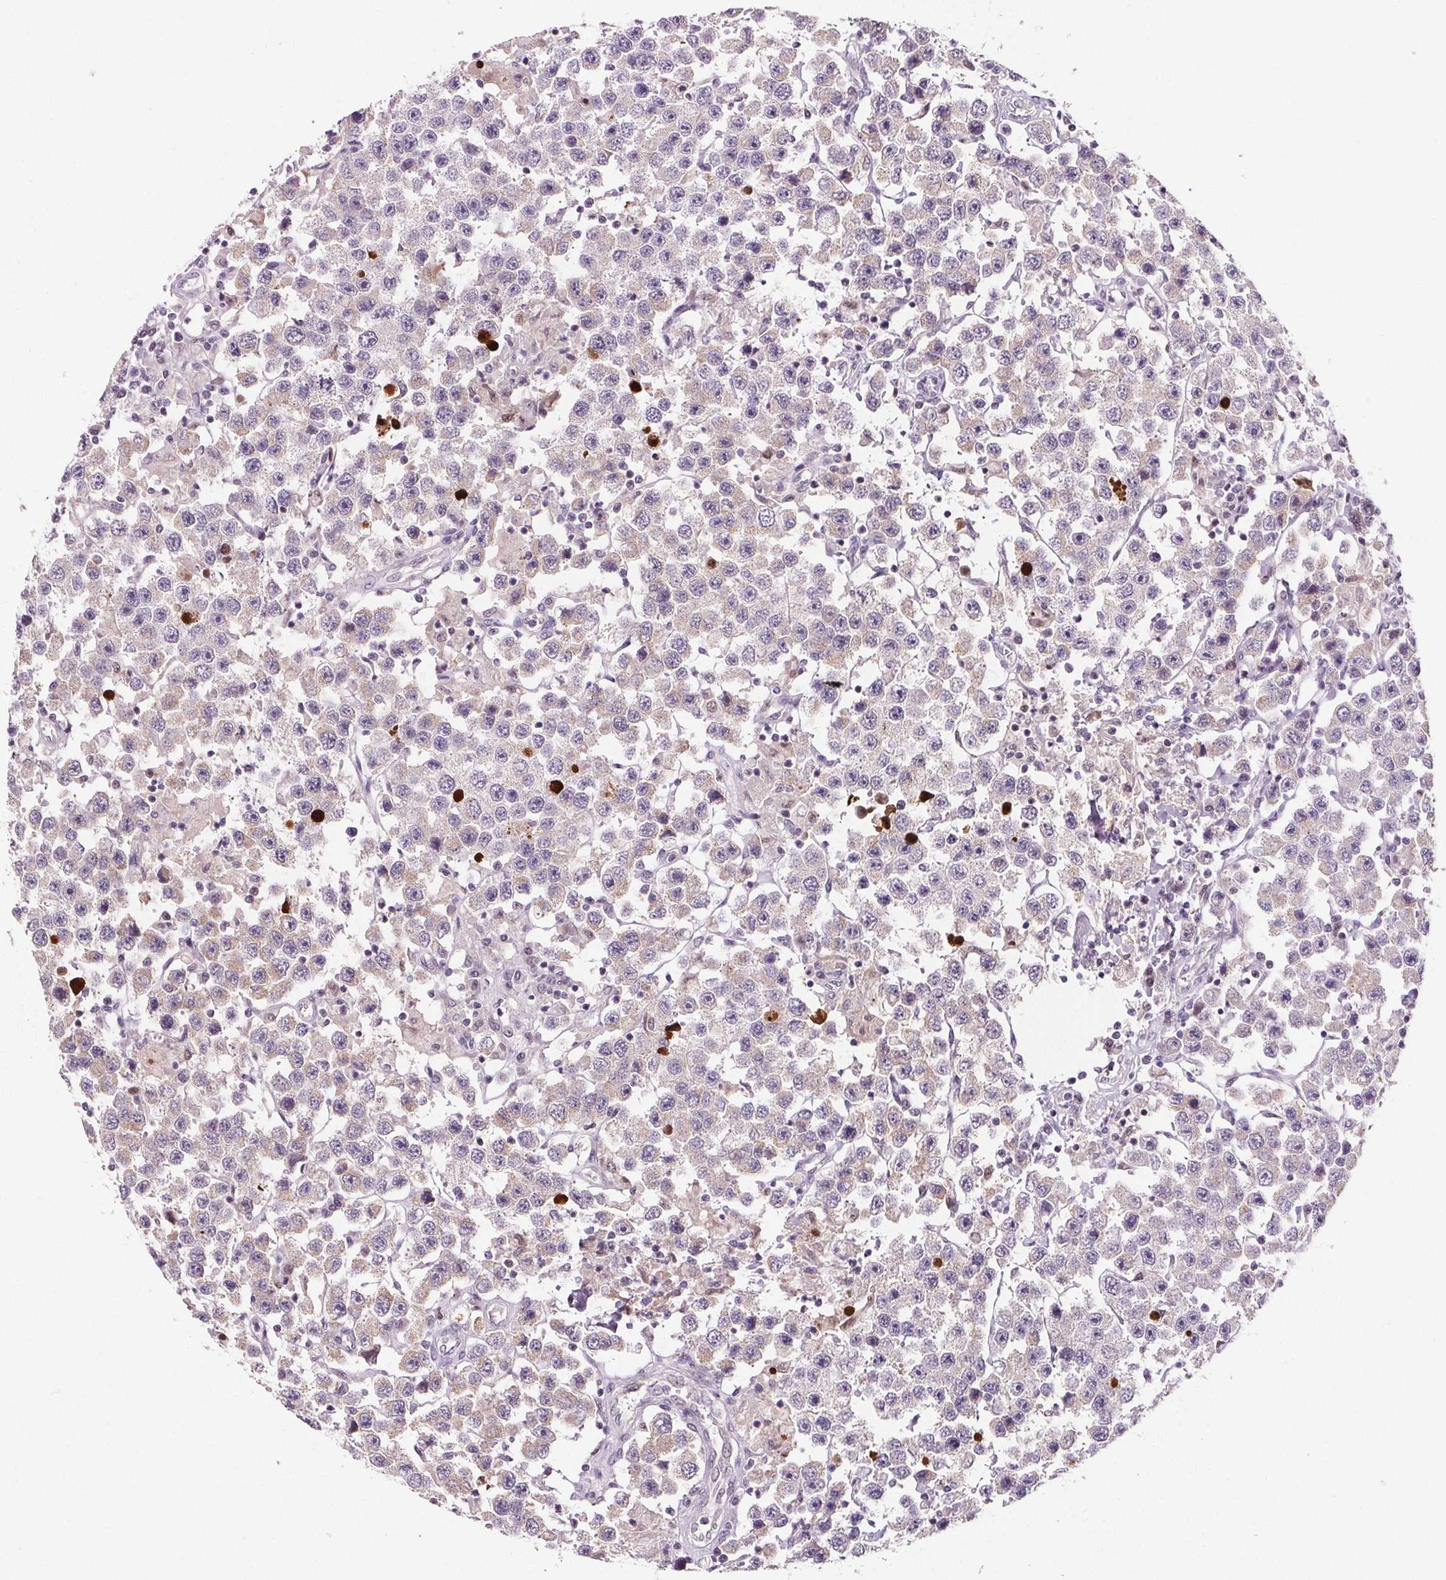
{"staining": {"intensity": "negative", "quantity": "none", "location": "none"}, "tissue": "testis cancer", "cell_type": "Tumor cells", "image_type": "cancer", "snomed": [{"axis": "morphology", "description": "Seminoma, NOS"}, {"axis": "topography", "description": "Testis"}], "caption": "Immunohistochemistry (IHC) of human seminoma (testis) reveals no expression in tumor cells.", "gene": "SUCLA2", "patient": {"sex": "male", "age": 45}}